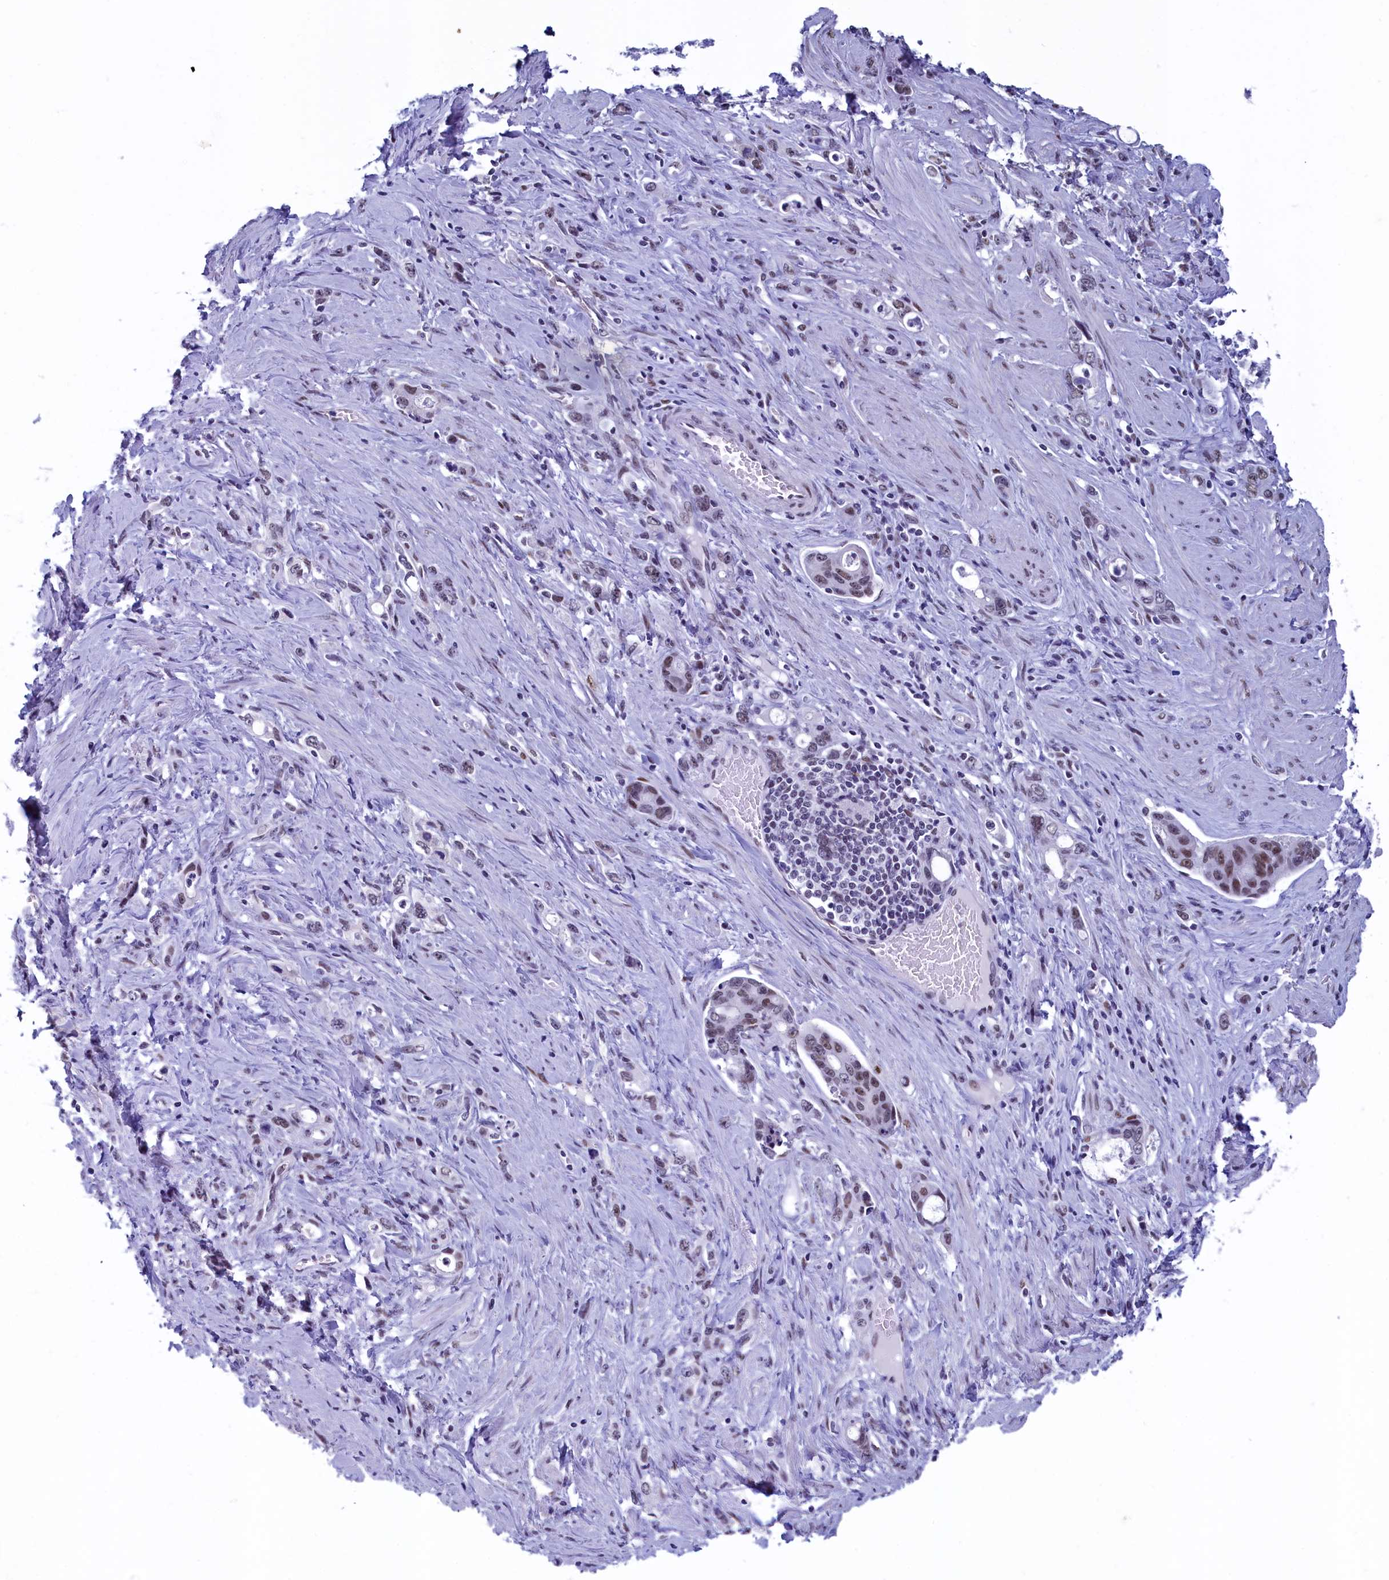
{"staining": {"intensity": "moderate", "quantity": ">75%", "location": "nuclear"}, "tissue": "stomach cancer", "cell_type": "Tumor cells", "image_type": "cancer", "snomed": [{"axis": "morphology", "description": "Adenocarcinoma, NOS"}, {"axis": "topography", "description": "Stomach, lower"}], "caption": "Immunohistochemical staining of human adenocarcinoma (stomach) exhibits medium levels of moderate nuclear protein staining in approximately >75% of tumor cells. The staining was performed using DAB to visualize the protein expression in brown, while the nuclei were stained in blue with hematoxylin (Magnification: 20x).", "gene": "SUGP2", "patient": {"sex": "female", "age": 43}}